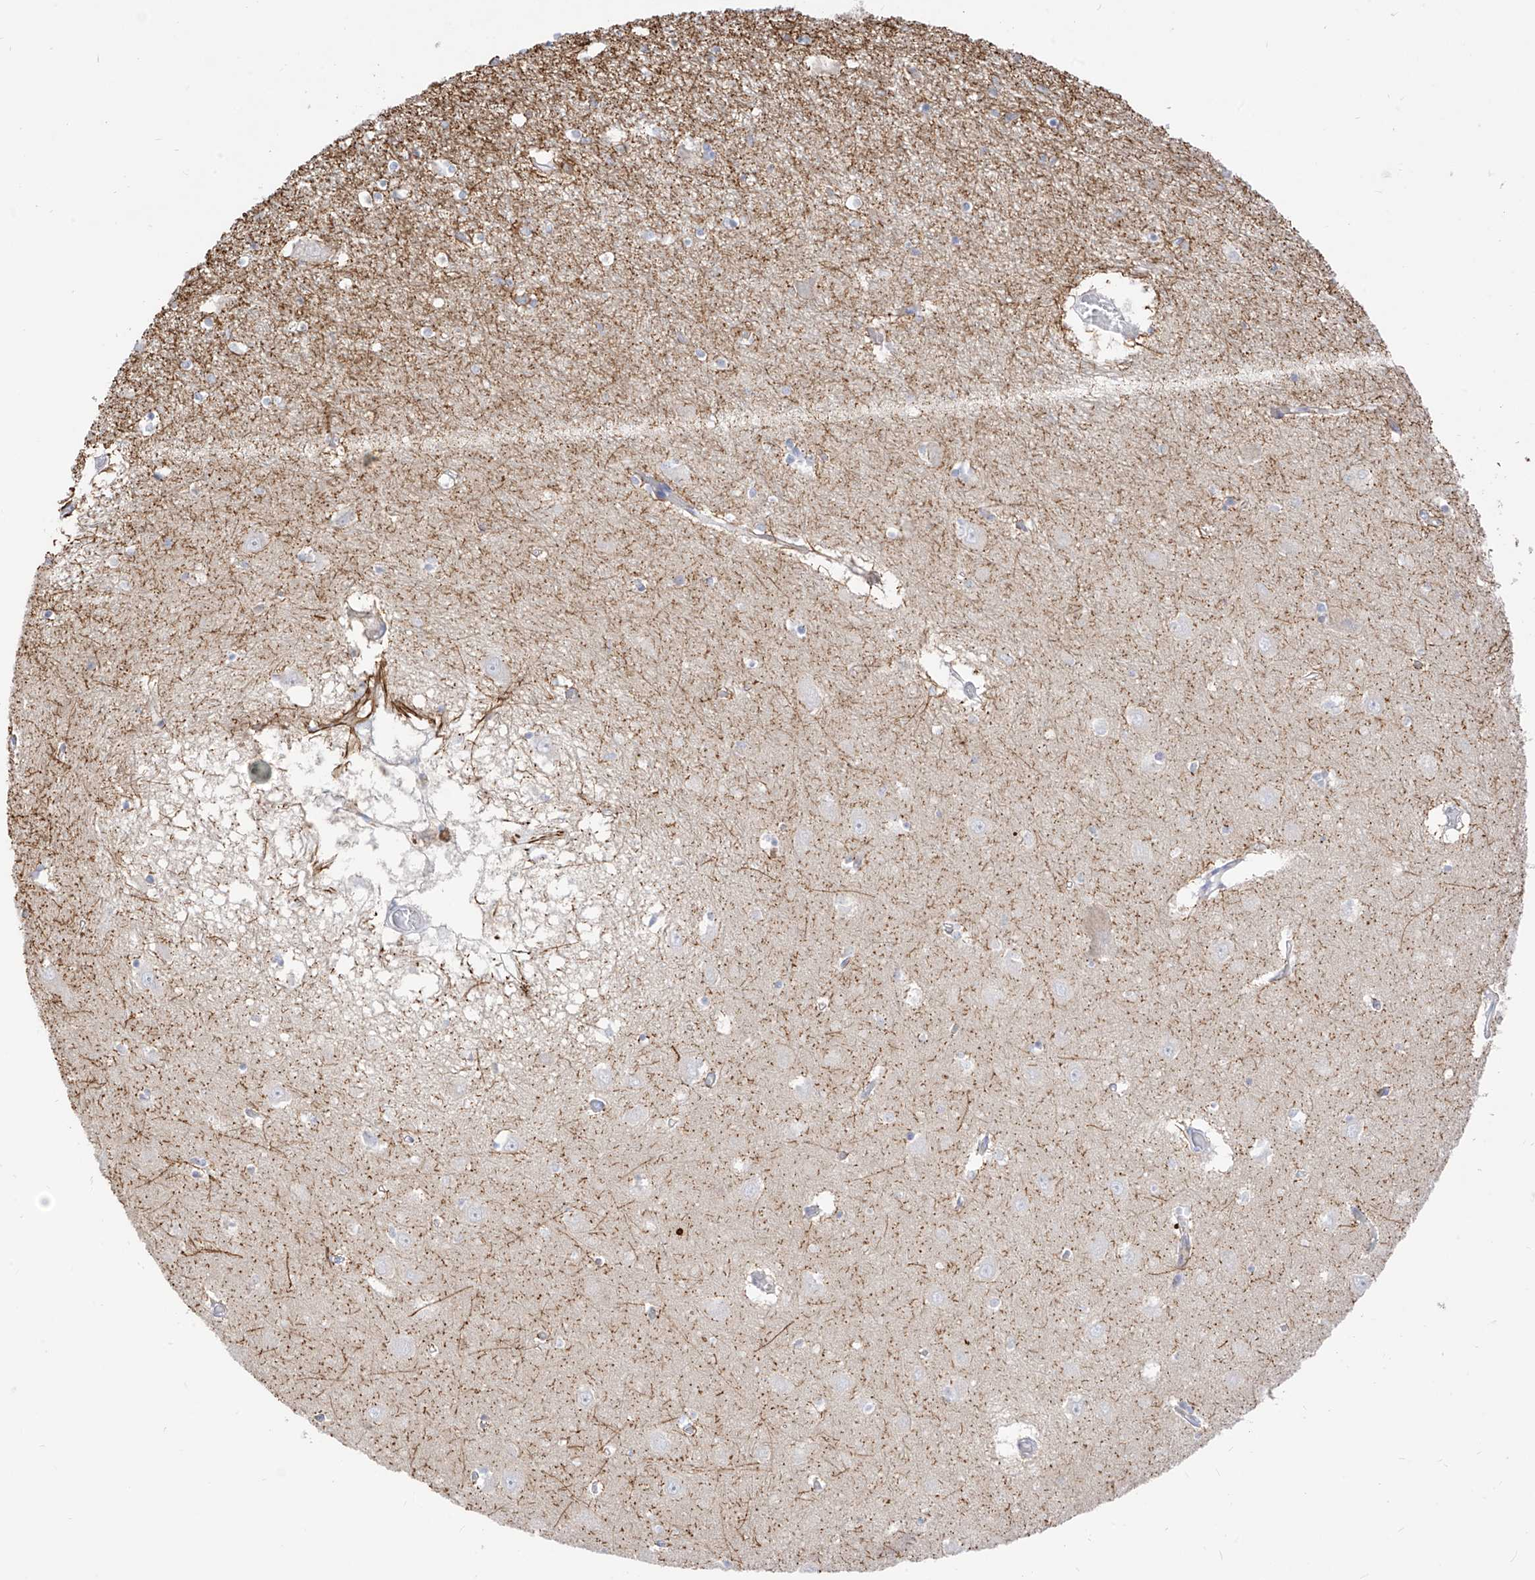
{"staining": {"intensity": "strong", "quantity": "<25%", "location": "cytoplasmic/membranous"}, "tissue": "hippocampus", "cell_type": "Glial cells", "image_type": "normal", "snomed": [{"axis": "morphology", "description": "Normal tissue, NOS"}, {"axis": "topography", "description": "Hippocampus"}], "caption": "Protein expression analysis of unremarkable hippocampus reveals strong cytoplasmic/membranous staining in approximately <25% of glial cells. The staining is performed using DAB (3,3'-diaminobenzidine) brown chromogen to label protein expression. The nuclei are counter-stained blue using hematoxylin.", "gene": "ARHGEF40", "patient": {"sex": "male", "age": 70}}